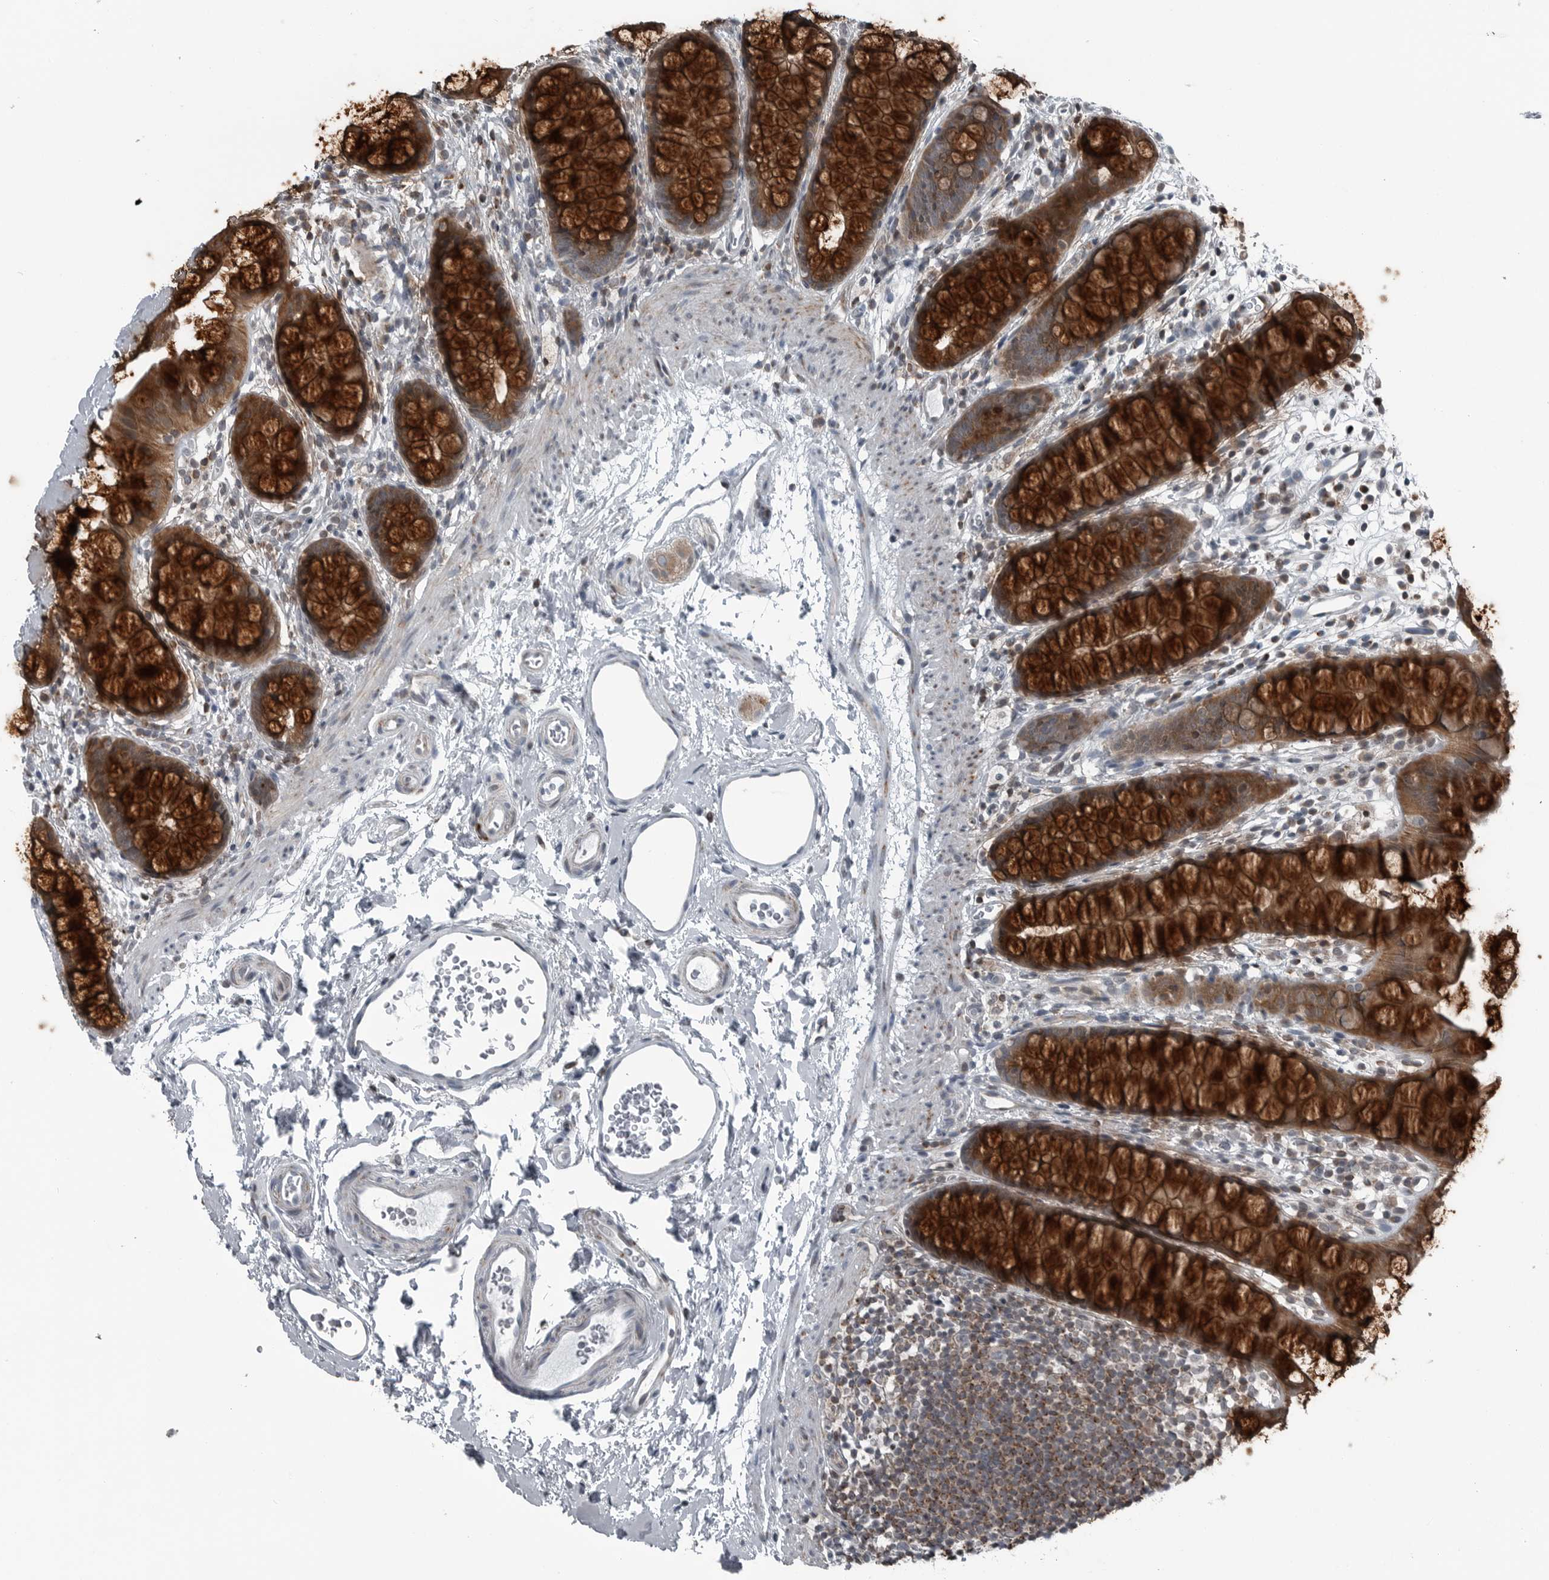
{"staining": {"intensity": "strong", "quantity": ">75%", "location": "cytoplasmic/membranous"}, "tissue": "rectum", "cell_type": "Glandular cells", "image_type": "normal", "snomed": [{"axis": "morphology", "description": "Normal tissue, NOS"}, {"axis": "topography", "description": "Rectum"}], "caption": "Rectum stained for a protein displays strong cytoplasmic/membranous positivity in glandular cells. (IHC, brightfield microscopy, high magnification).", "gene": "GAK", "patient": {"sex": "female", "age": 65}}